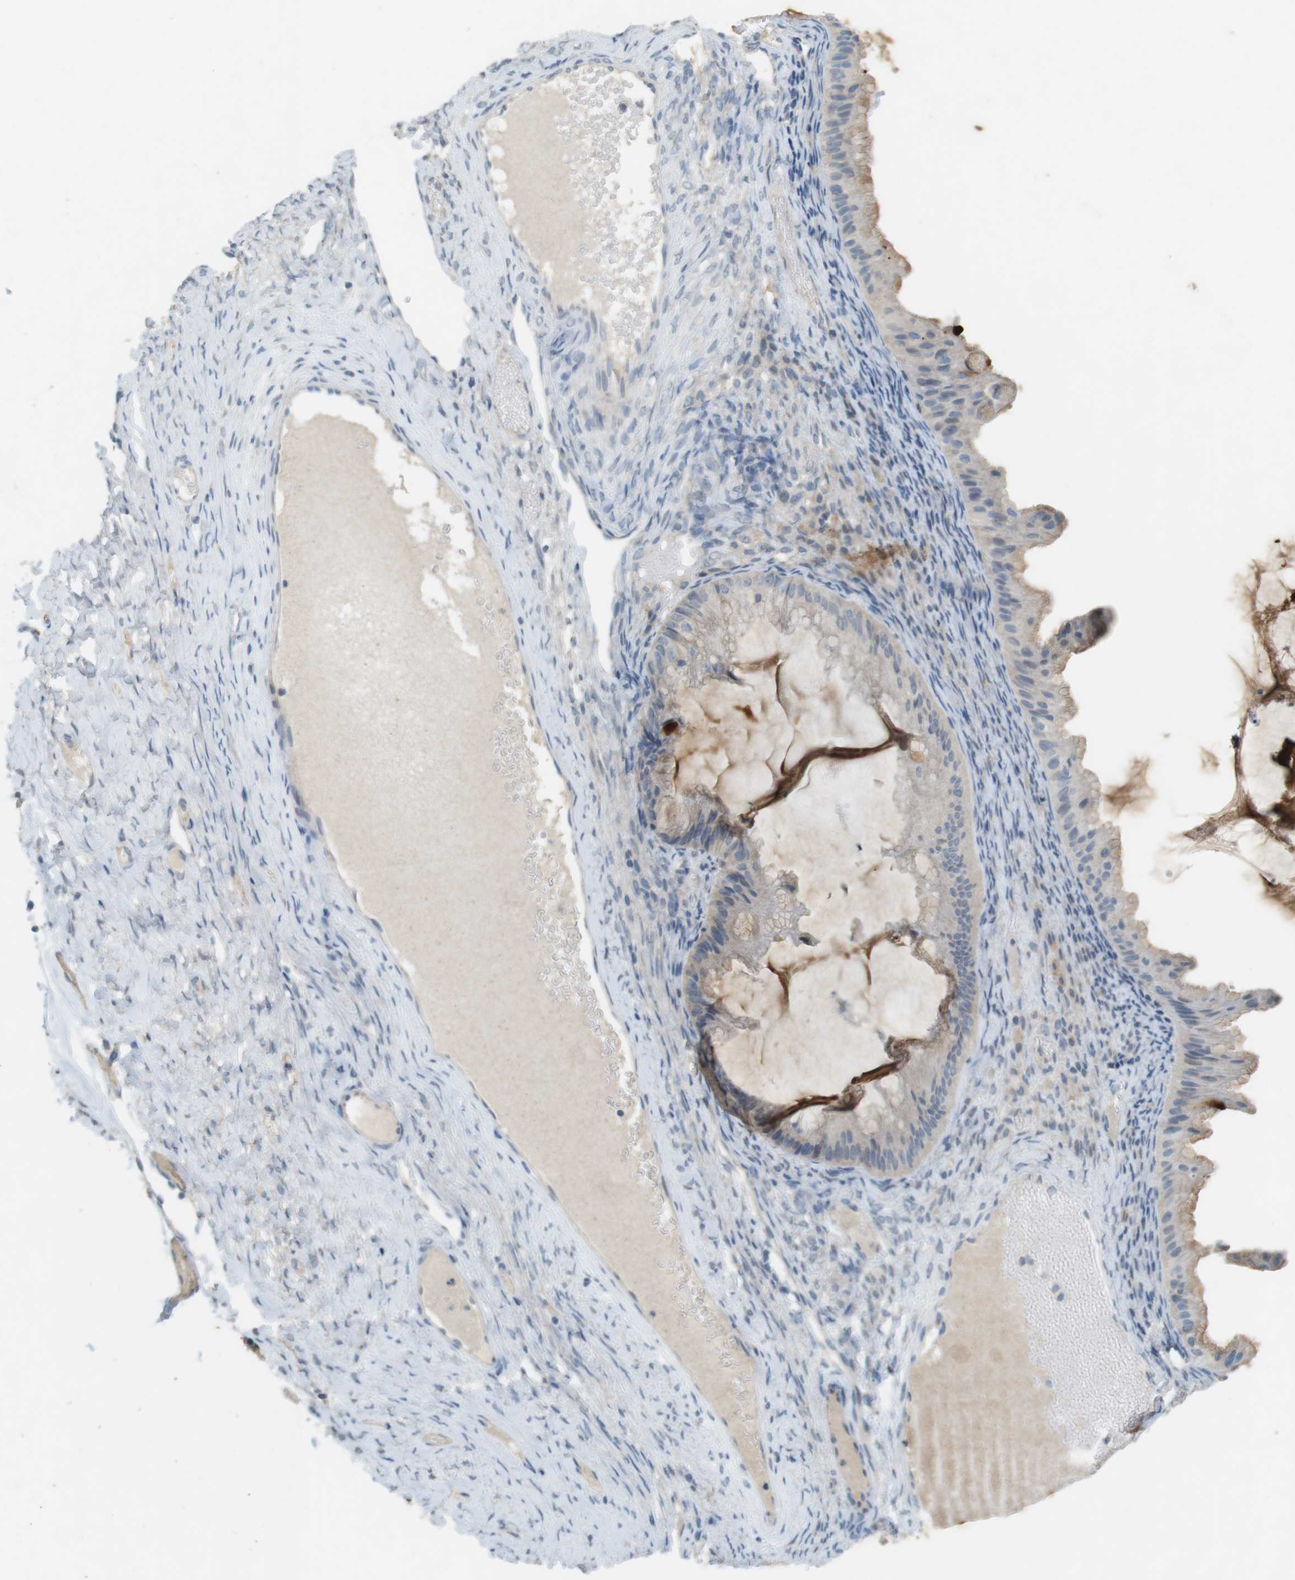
{"staining": {"intensity": "weak", "quantity": "25%-75%", "location": "cytoplasmic/membranous"}, "tissue": "ovarian cancer", "cell_type": "Tumor cells", "image_type": "cancer", "snomed": [{"axis": "morphology", "description": "Cystadenocarcinoma, mucinous, NOS"}, {"axis": "topography", "description": "Ovary"}], "caption": "Immunohistochemistry (IHC) photomicrograph of neoplastic tissue: mucinous cystadenocarcinoma (ovarian) stained using immunohistochemistry exhibits low levels of weak protein expression localized specifically in the cytoplasmic/membranous of tumor cells, appearing as a cytoplasmic/membranous brown color.", "gene": "MUC5B", "patient": {"sex": "female", "age": 61}}